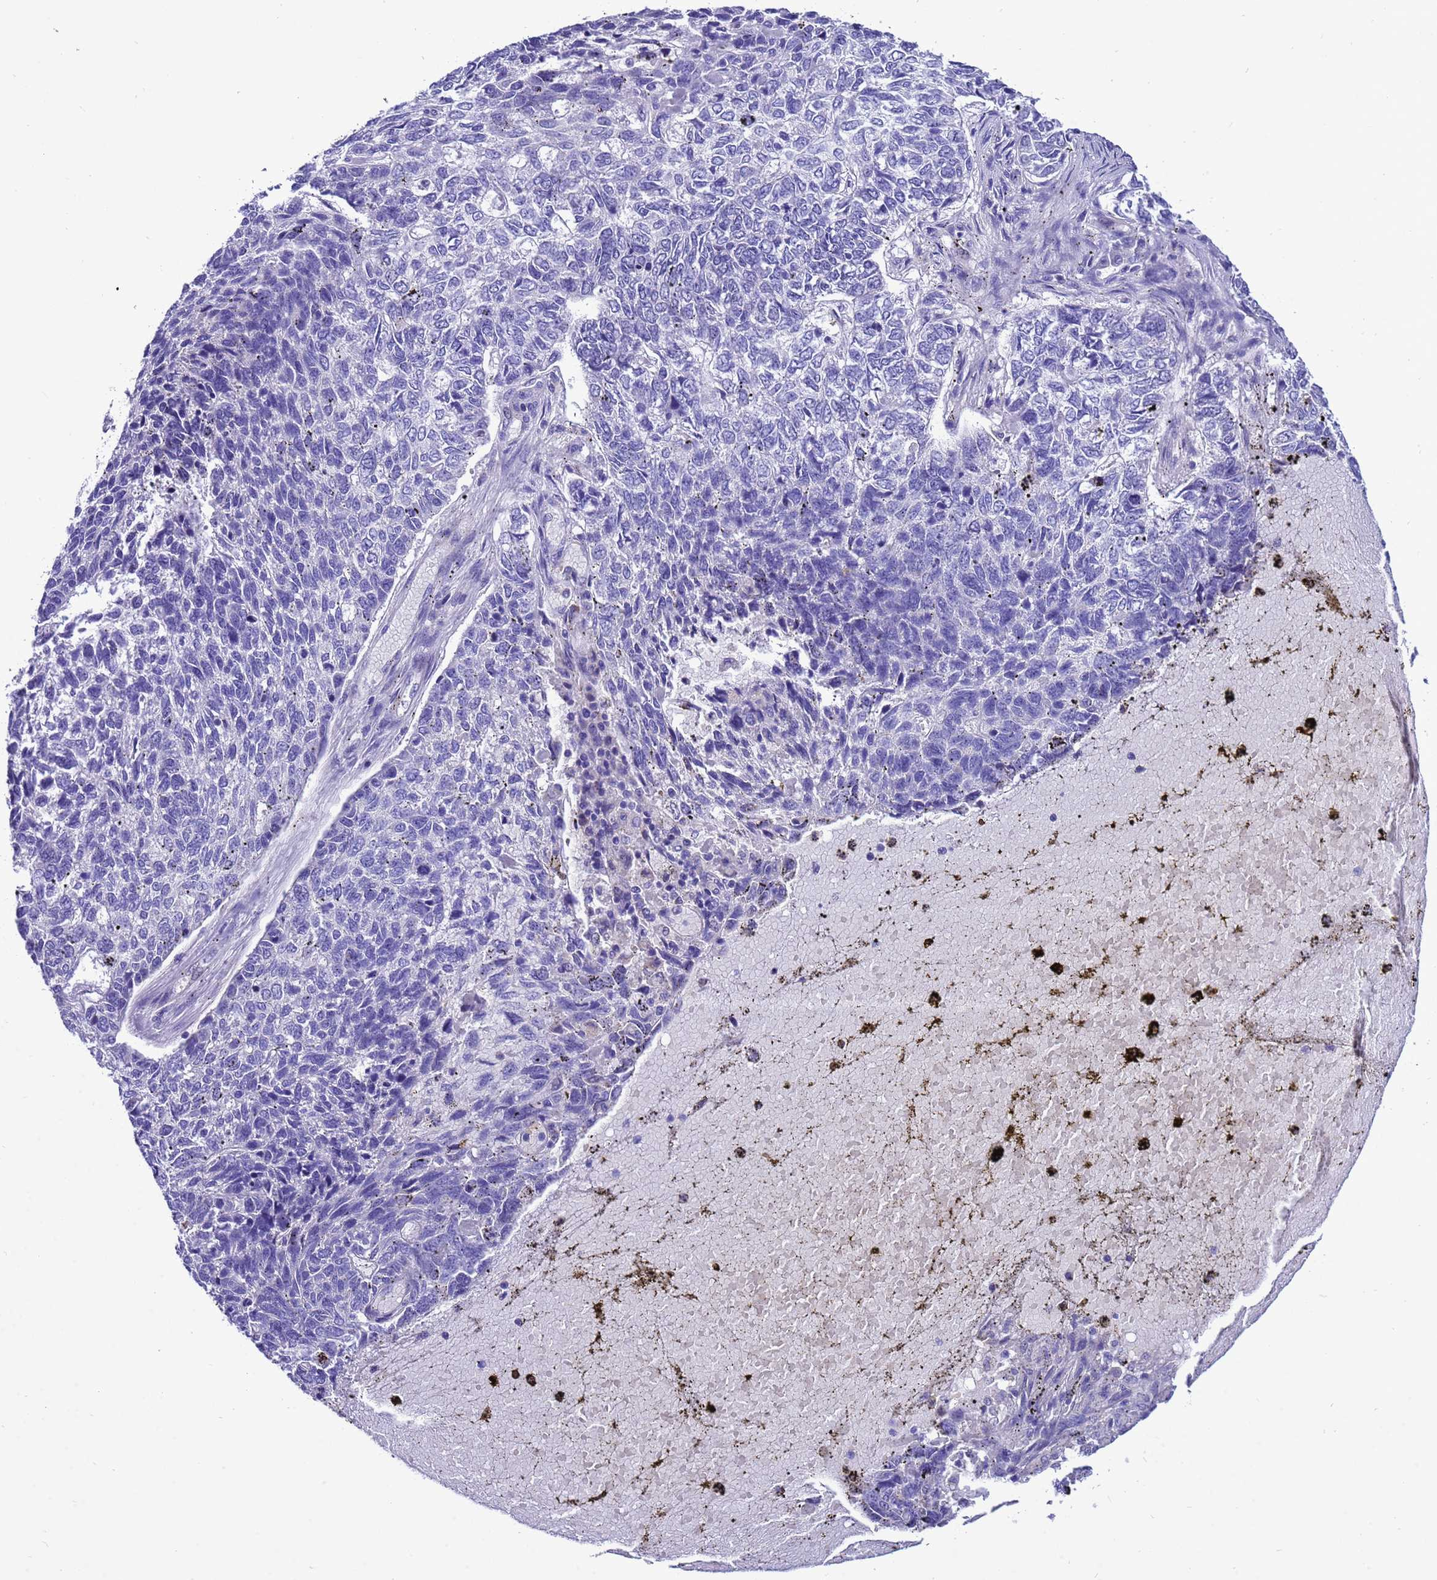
{"staining": {"intensity": "negative", "quantity": "none", "location": "none"}, "tissue": "skin cancer", "cell_type": "Tumor cells", "image_type": "cancer", "snomed": [{"axis": "morphology", "description": "Basal cell carcinoma"}, {"axis": "topography", "description": "Skin"}], "caption": "This is a micrograph of IHC staining of basal cell carcinoma (skin), which shows no staining in tumor cells.", "gene": "KICS2", "patient": {"sex": "female", "age": 65}}